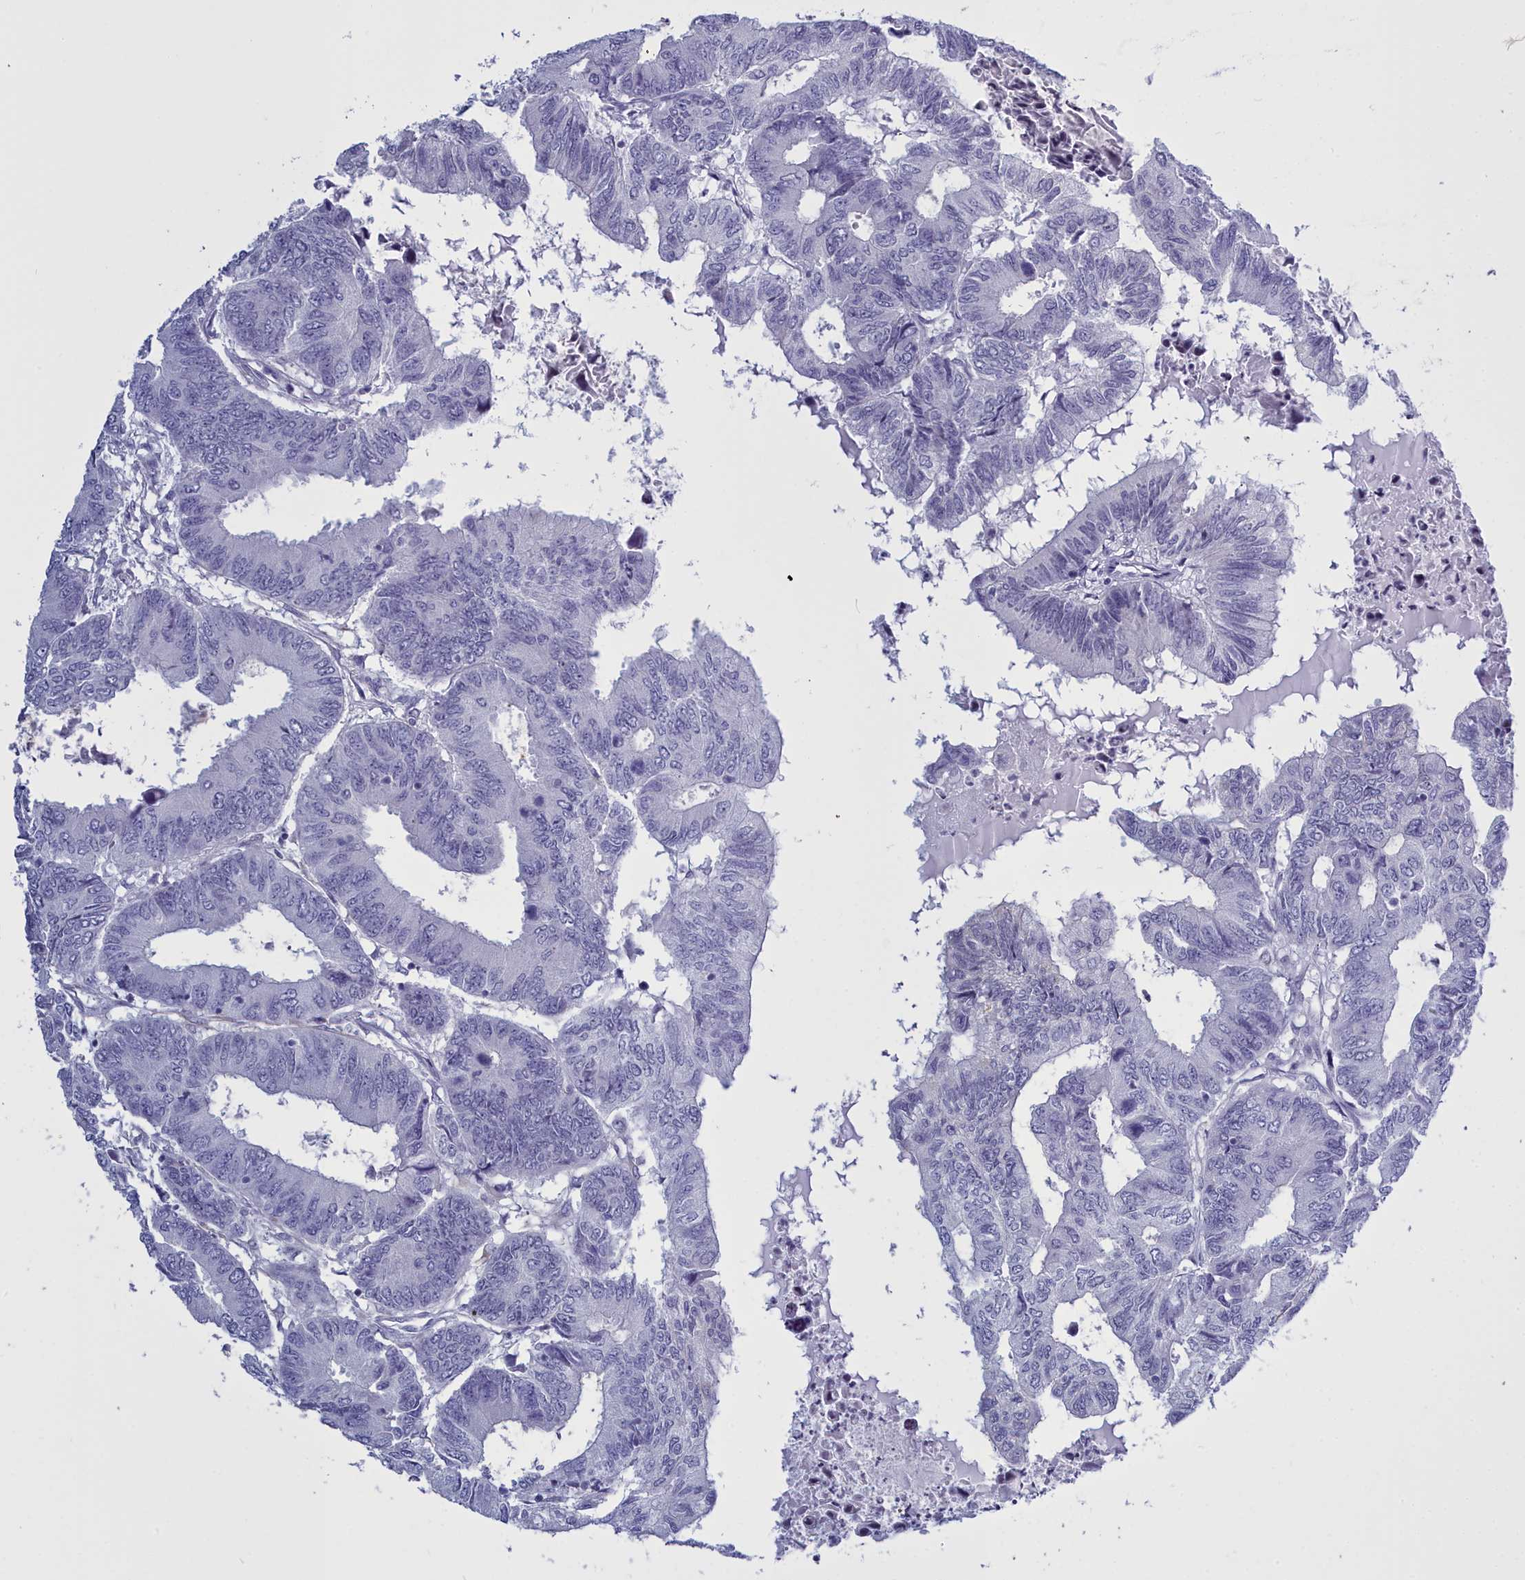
{"staining": {"intensity": "negative", "quantity": "none", "location": "none"}, "tissue": "colorectal cancer", "cell_type": "Tumor cells", "image_type": "cancer", "snomed": [{"axis": "morphology", "description": "Adenocarcinoma, NOS"}, {"axis": "topography", "description": "Colon"}], "caption": "This is a micrograph of immunohistochemistry staining of colorectal cancer (adenocarcinoma), which shows no staining in tumor cells.", "gene": "MAP6", "patient": {"sex": "male", "age": 85}}